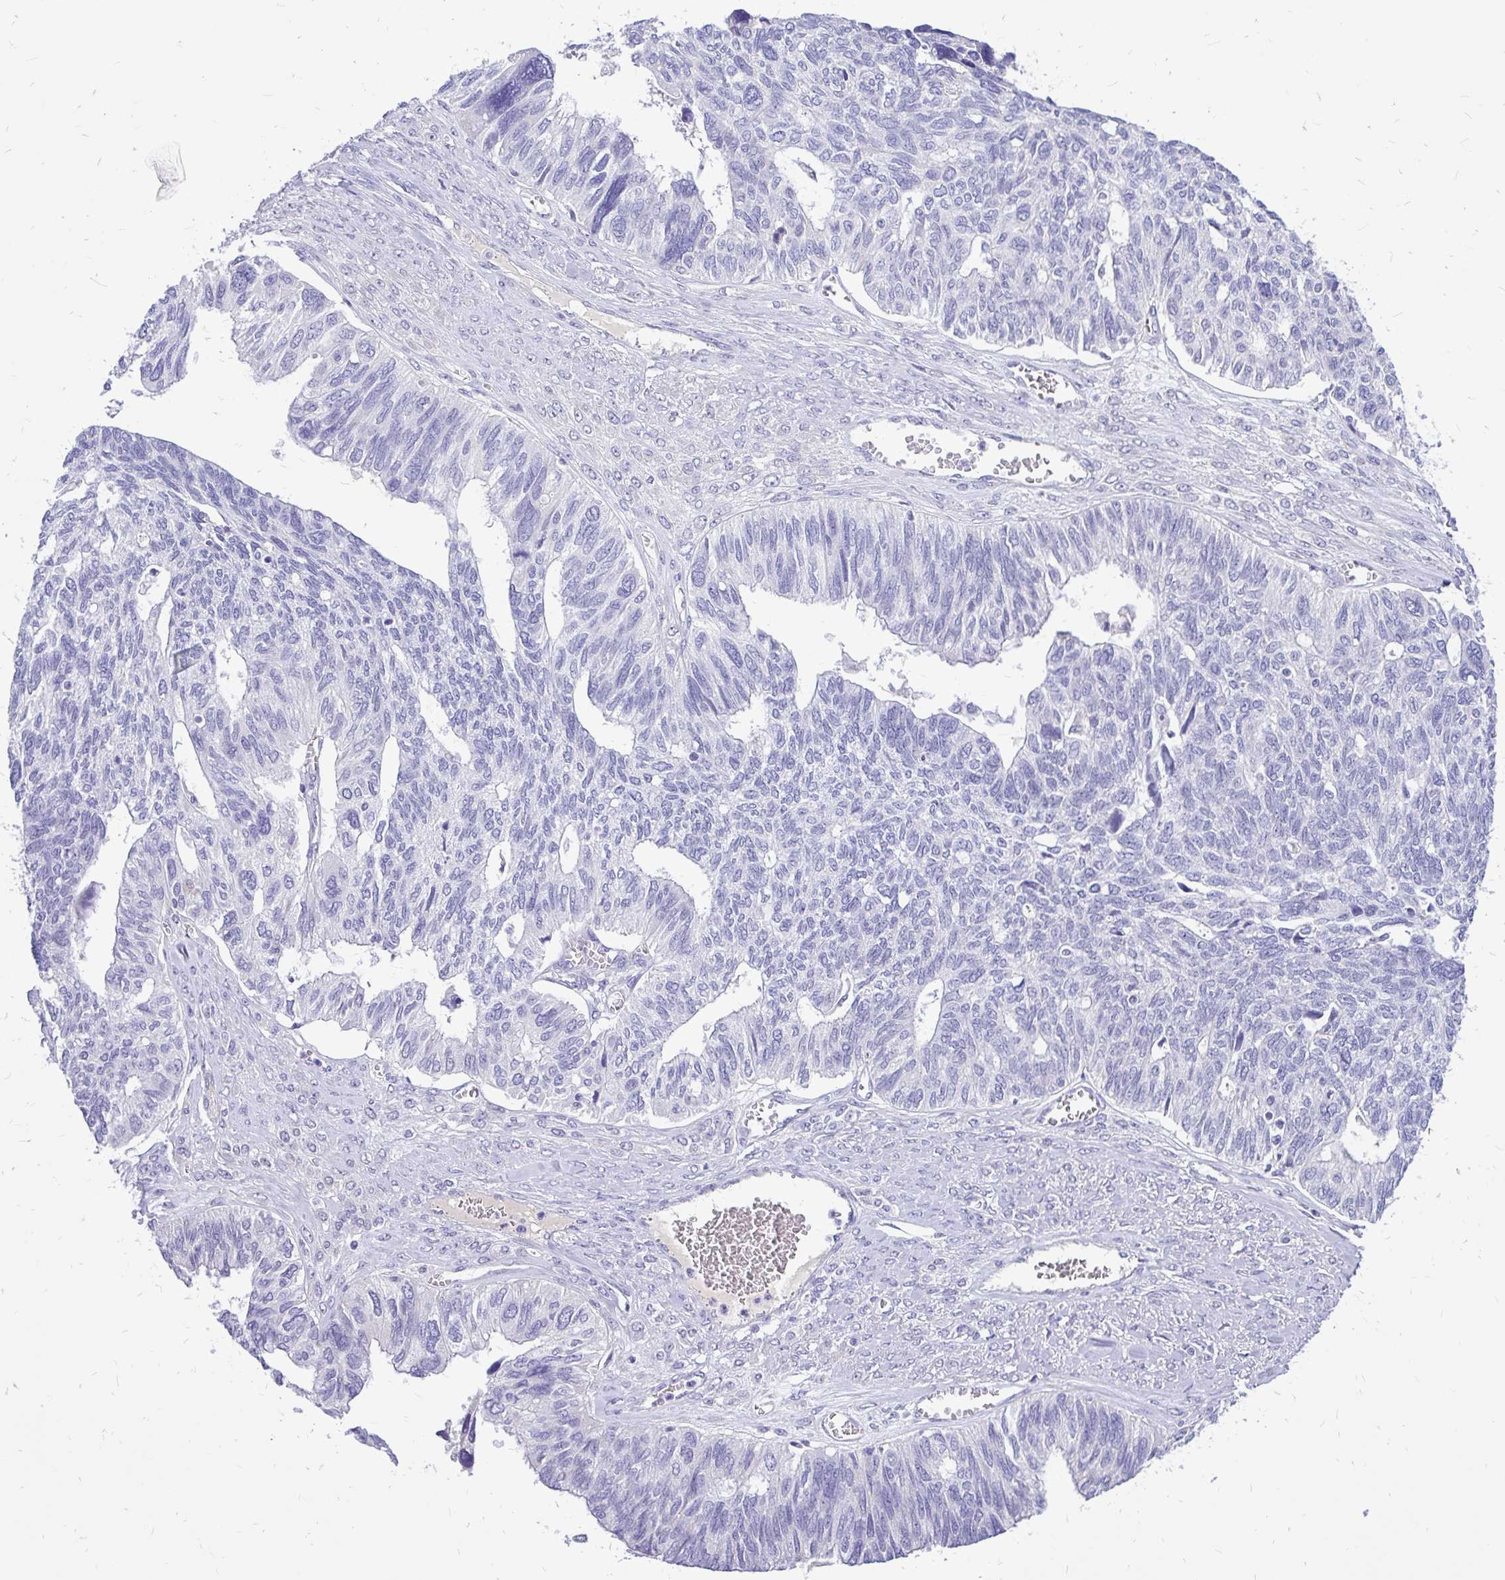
{"staining": {"intensity": "negative", "quantity": "none", "location": "none"}, "tissue": "ovarian cancer", "cell_type": "Tumor cells", "image_type": "cancer", "snomed": [{"axis": "morphology", "description": "Cystadenocarcinoma, serous, NOS"}, {"axis": "topography", "description": "Ovary"}], "caption": "Human ovarian serous cystadenocarcinoma stained for a protein using IHC shows no staining in tumor cells.", "gene": "MAP1LC3A", "patient": {"sex": "female", "age": 79}}